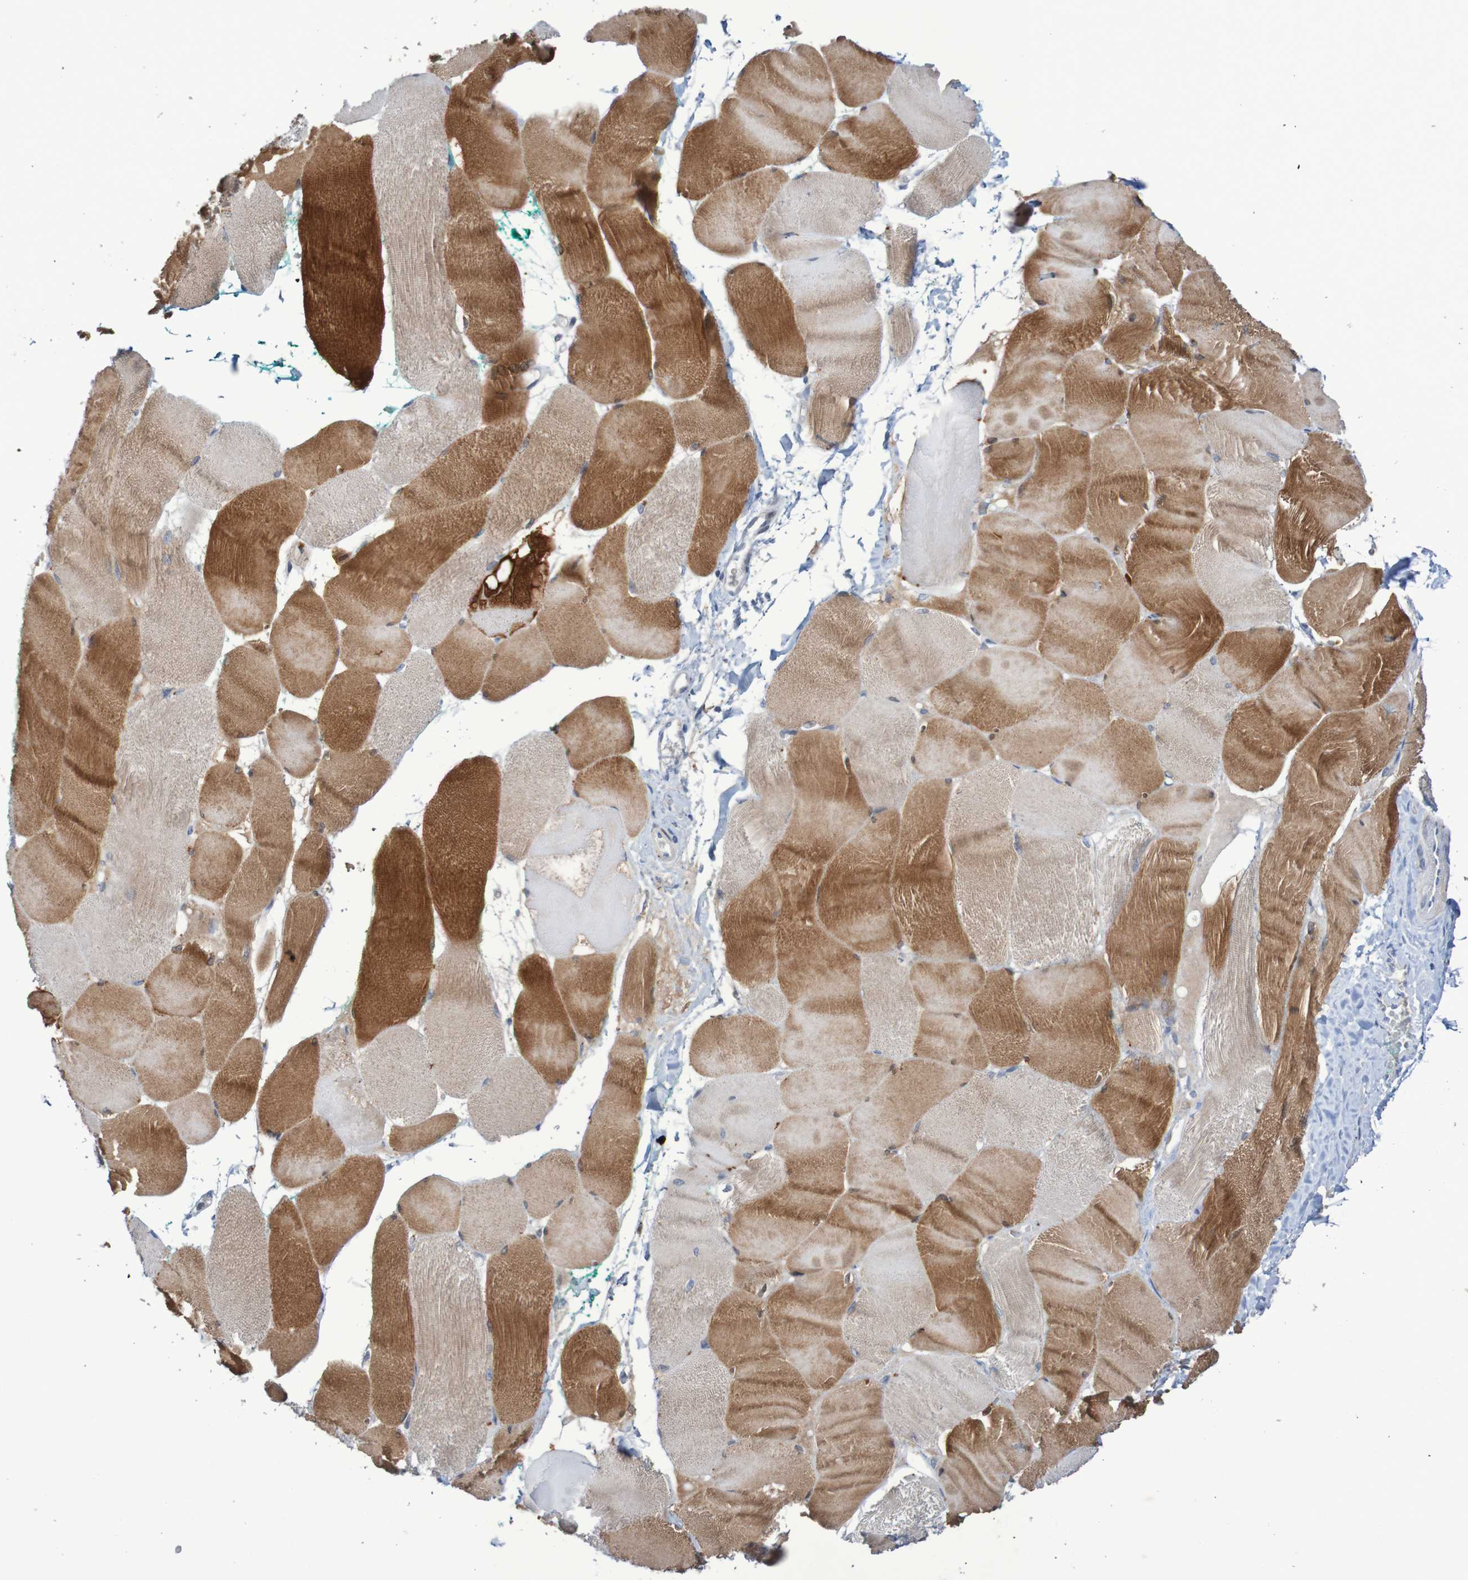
{"staining": {"intensity": "moderate", "quantity": ">75%", "location": "cytoplasmic/membranous"}, "tissue": "skeletal muscle", "cell_type": "Myocytes", "image_type": "normal", "snomed": [{"axis": "morphology", "description": "Normal tissue, NOS"}, {"axis": "morphology", "description": "Squamous cell carcinoma, NOS"}, {"axis": "topography", "description": "Skeletal muscle"}], "caption": "IHC micrograph of benign skeletal muscle: skeletal muscle stained using IHC shows medium levels of moderate protein expression localized specifically in the cytoplasmic/membranous of myocytes, appearing as a cytoplasmic/membranous brown color.", "gene": "FBP1", "patient": {"sex": "male", "age": 51}}